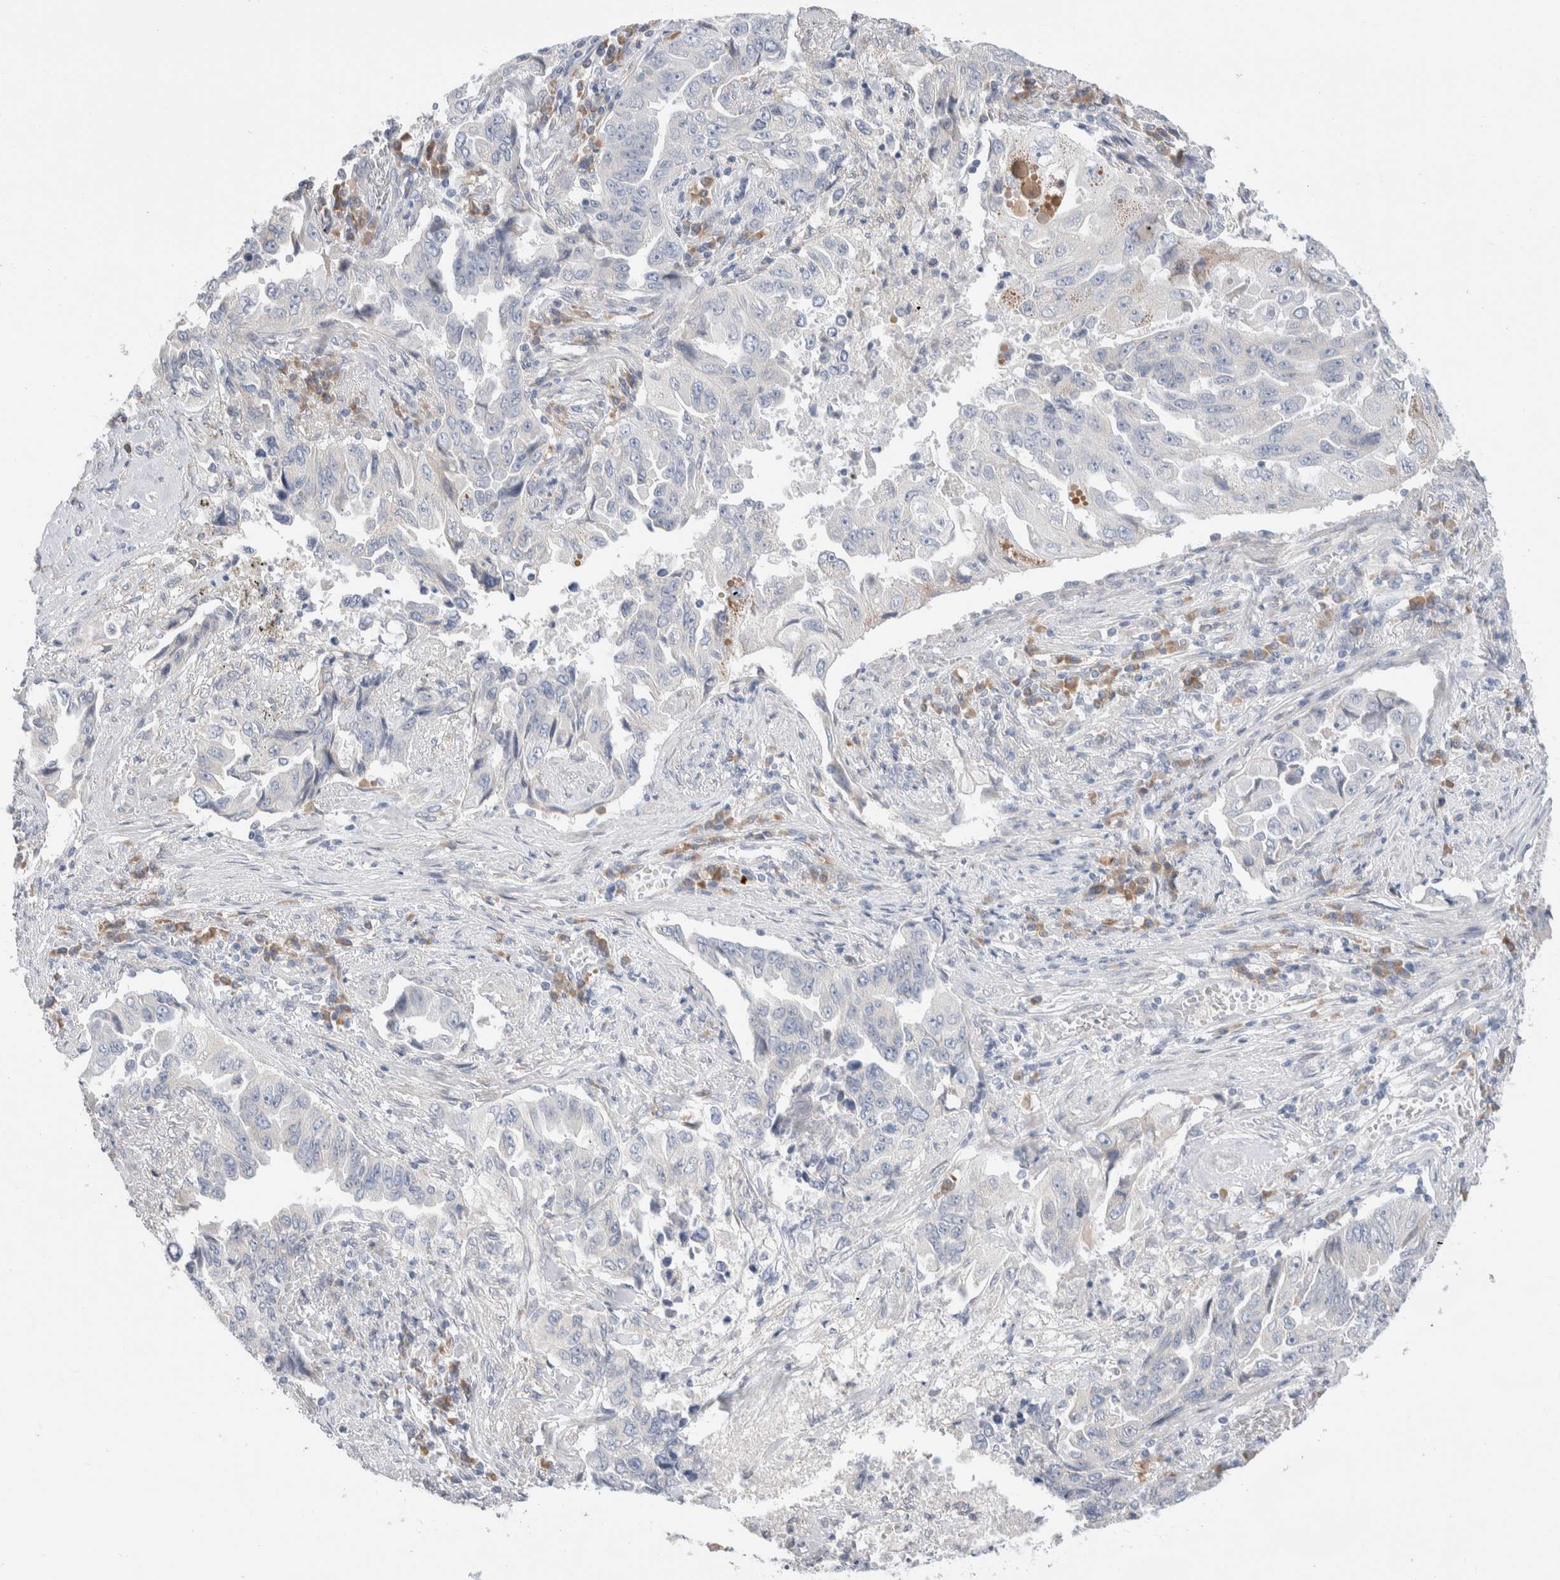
{"staining": {"intensity": "negative", "quantity": "none", "location": "none"}, "tissue": "lung cancer", "cell_type": "Tumor cells", "image_type": "cancer", "snomed": [{"axis": "morphology", "description": "Adenocarcinoma, NOS"}, {"axis": "topography", "description": "Lung"}], "caption": "Photomicrograph shows no significant protein staining in tumor cells of lung cancer (adenocarcinoma).", "gene": "RUSF1", "patient": {"sex": "female", "age": 51}}